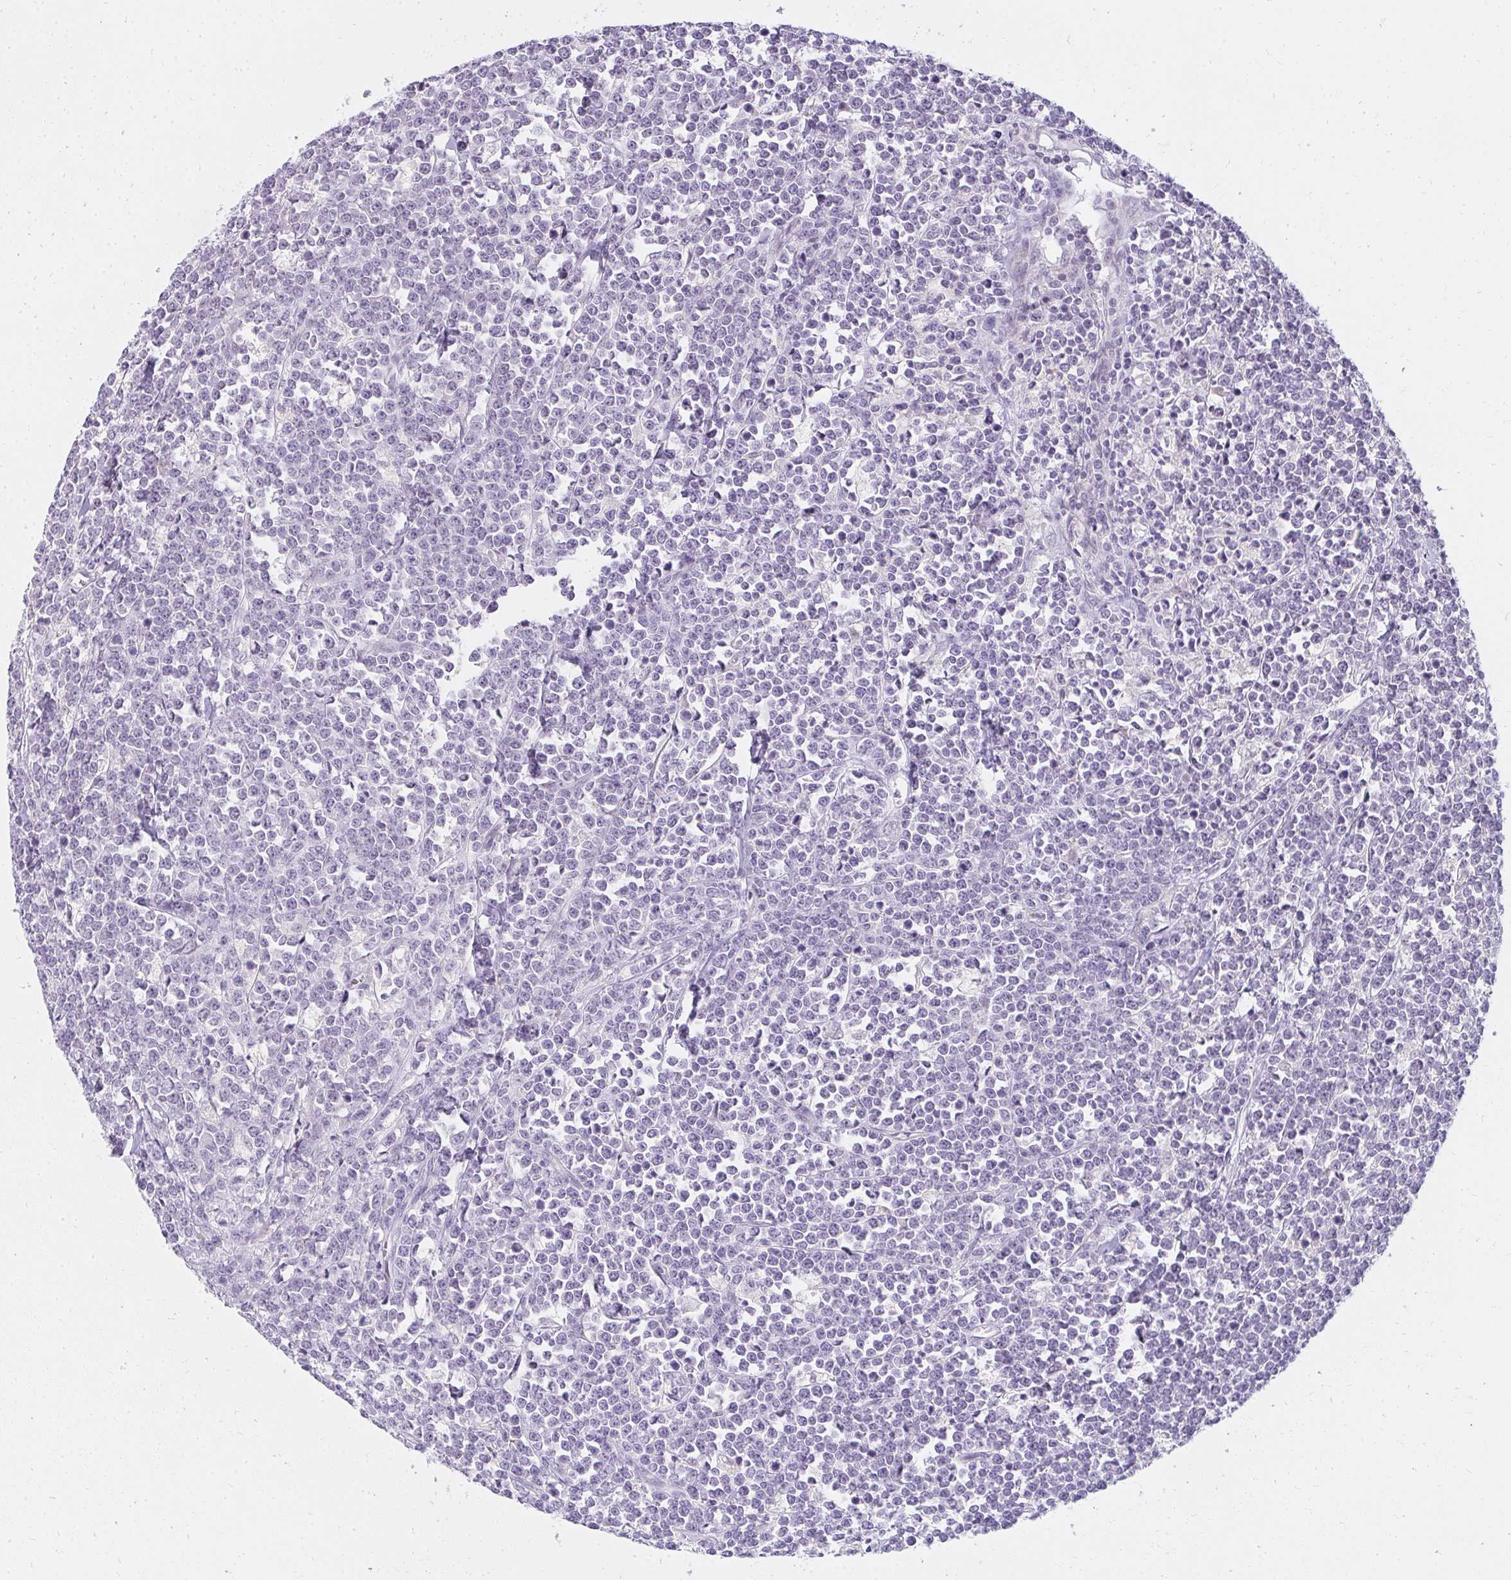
{"staining": {"intensity": "negative", "quantity": "none", "location": "none"}, "tissue": "lymphoma", "cell_type": "Tumor cells", "image_type": "cancer", "snomed": [{"axis": "morphology", "description": "Malignant lymphoma, non-Hodgkin's type, High grade"}, {"axis": "topography", "description": "Small intestine"}, {"axis": "topography", "description": "Colon"}], "caption": "Malignant lymphoma, non-Hodgkin's type (high-grade) was stained to show a protein in brown. There is no significant positivity in tumor cells.", "gene": "PPP1R3G", "patient": {"sex": "male", "age": 8}}